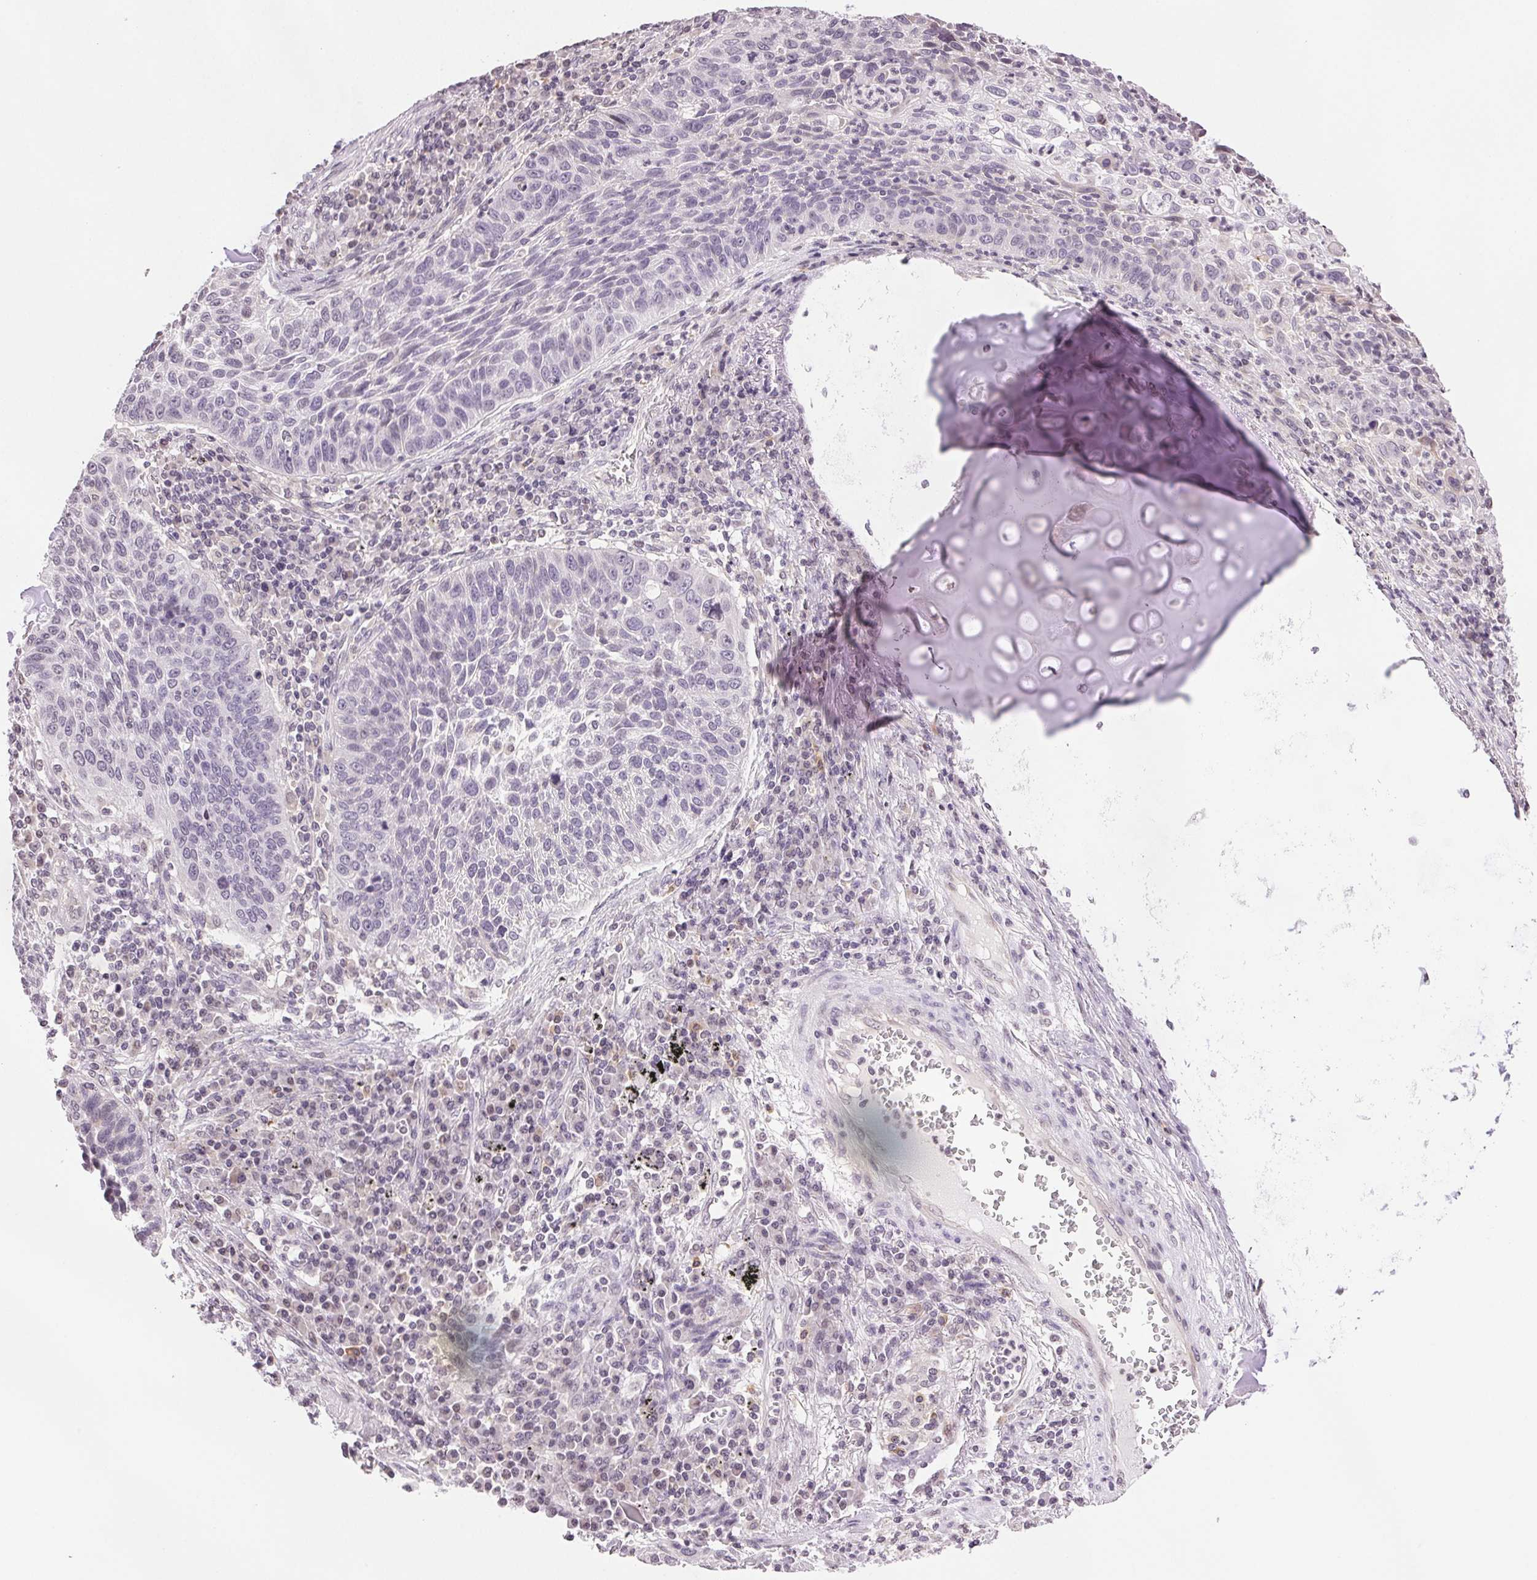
{"staining": {"intensity": "negative", "quantity": "none", "location": "none"}, "tissue": "lung cancer", "cell_type": "Tumor cells", "image_type": "cancer", "snomed": [{"axis": "morphology", "description": "Squamous cell carcinoma, NOS"}, {"axis": "morphology", "description": "Squamous cell carcinoma, metastatic, NOS"}, {"axis": "topography", "description": "Lung"}, {"axis": "topography", "description": "Pleura, NOS"}], "caption": "There is no significant staining in tumor cells of lung cancer (metastatic squamous cell carcinoma).", "gene": "TNNT3", "patient": {"sex": "male", "age": 72}}